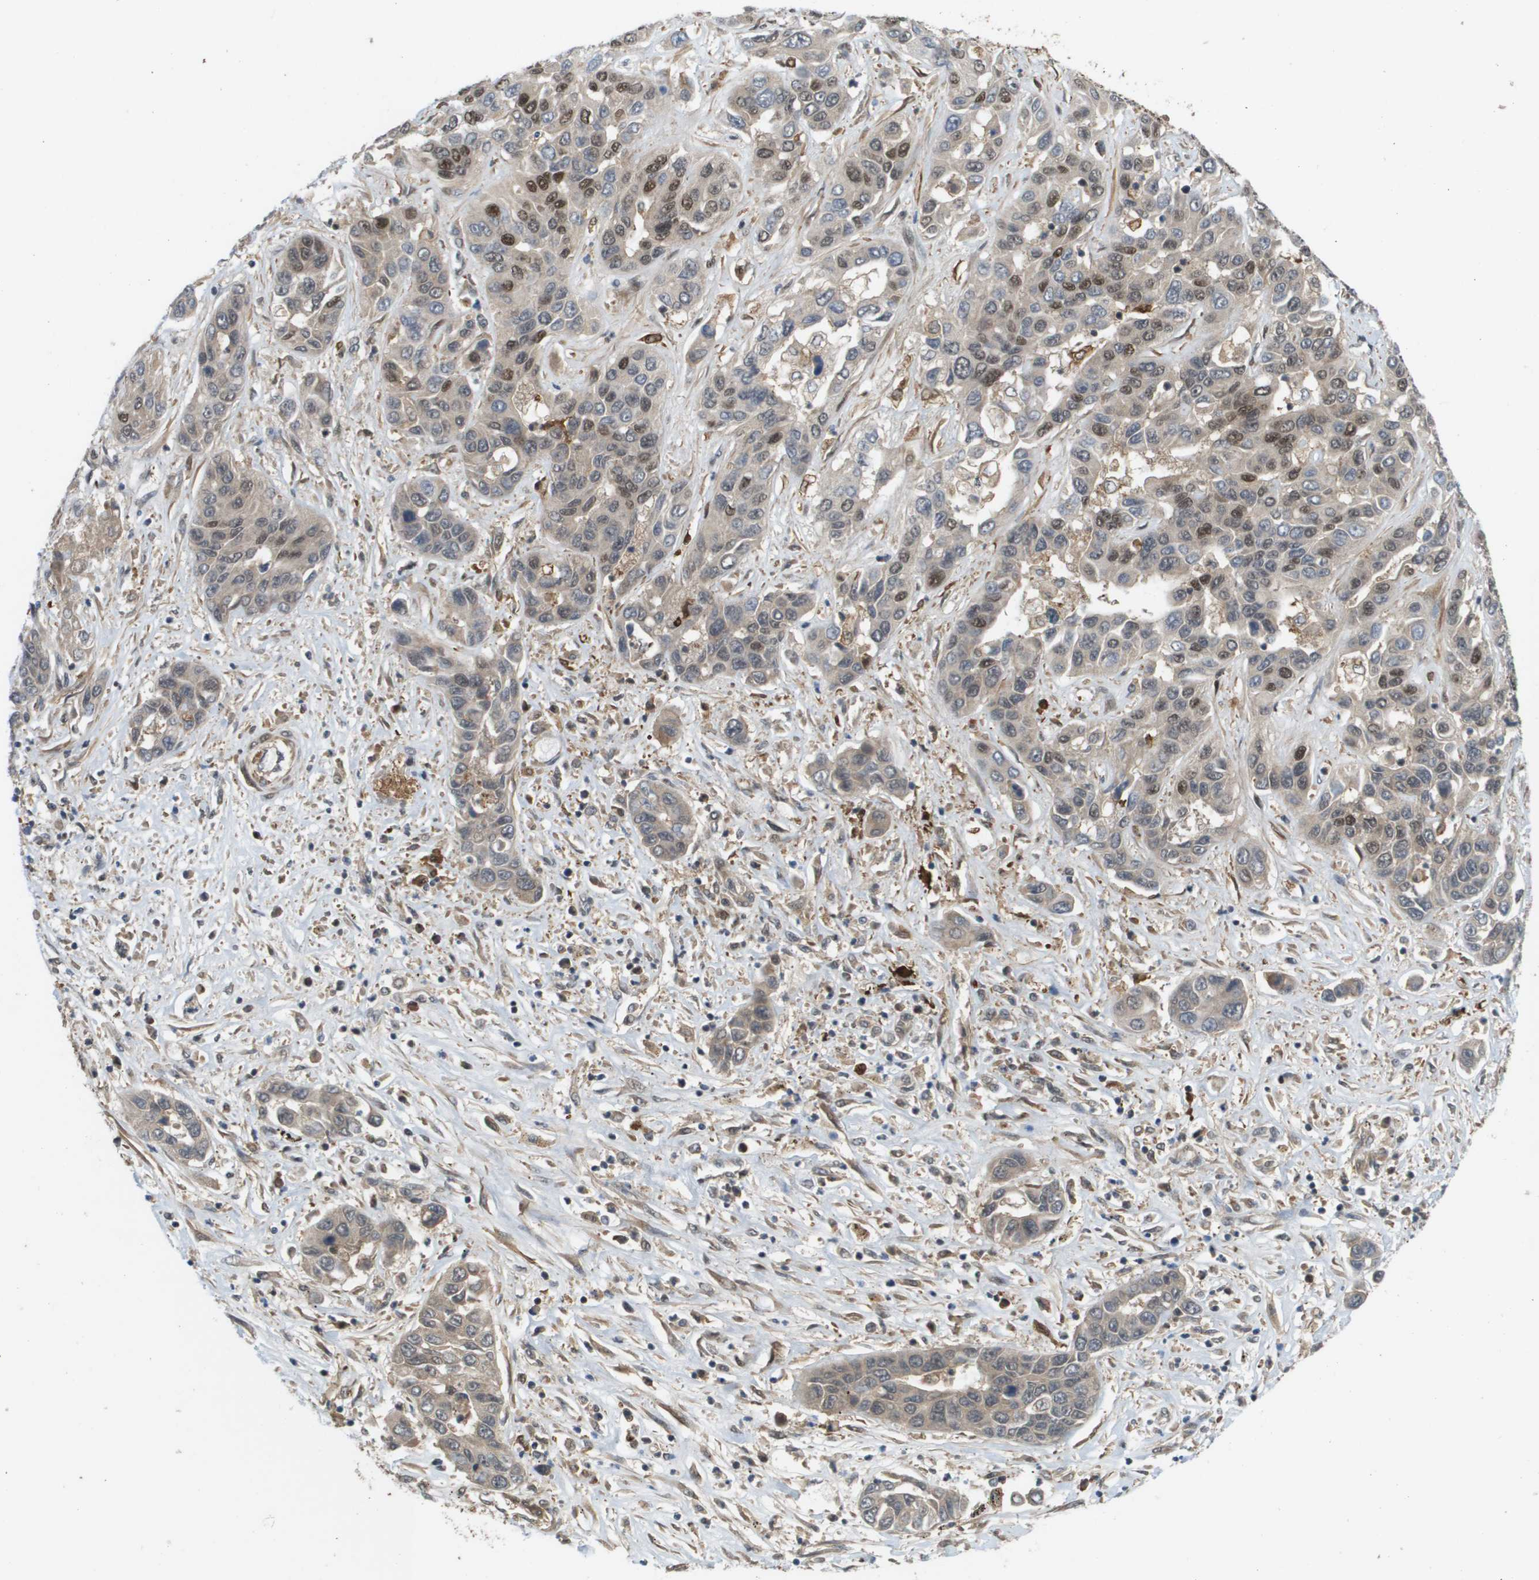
{"staining": {"intensity": "moderate", "quantity": ">75%", "location": "cytoplasmic/membranous,nuclear"}, "tissue": "liver cancer", "cell_type": "Tumor cells", "image_type": "cancer", "snomed": [{"axis": "morphology", "description": "Cholangiocarcinoma"}, {"axis": "topography", "description": "Liver"}], "caption": "Liver cholangiocarcinoma stained for a protein exhibits moderate cytoplasmic/membranous and nuclear positivity in tumor cells.", "gene": "PRCC", "patient": {"sex": "female", "age": 52}}